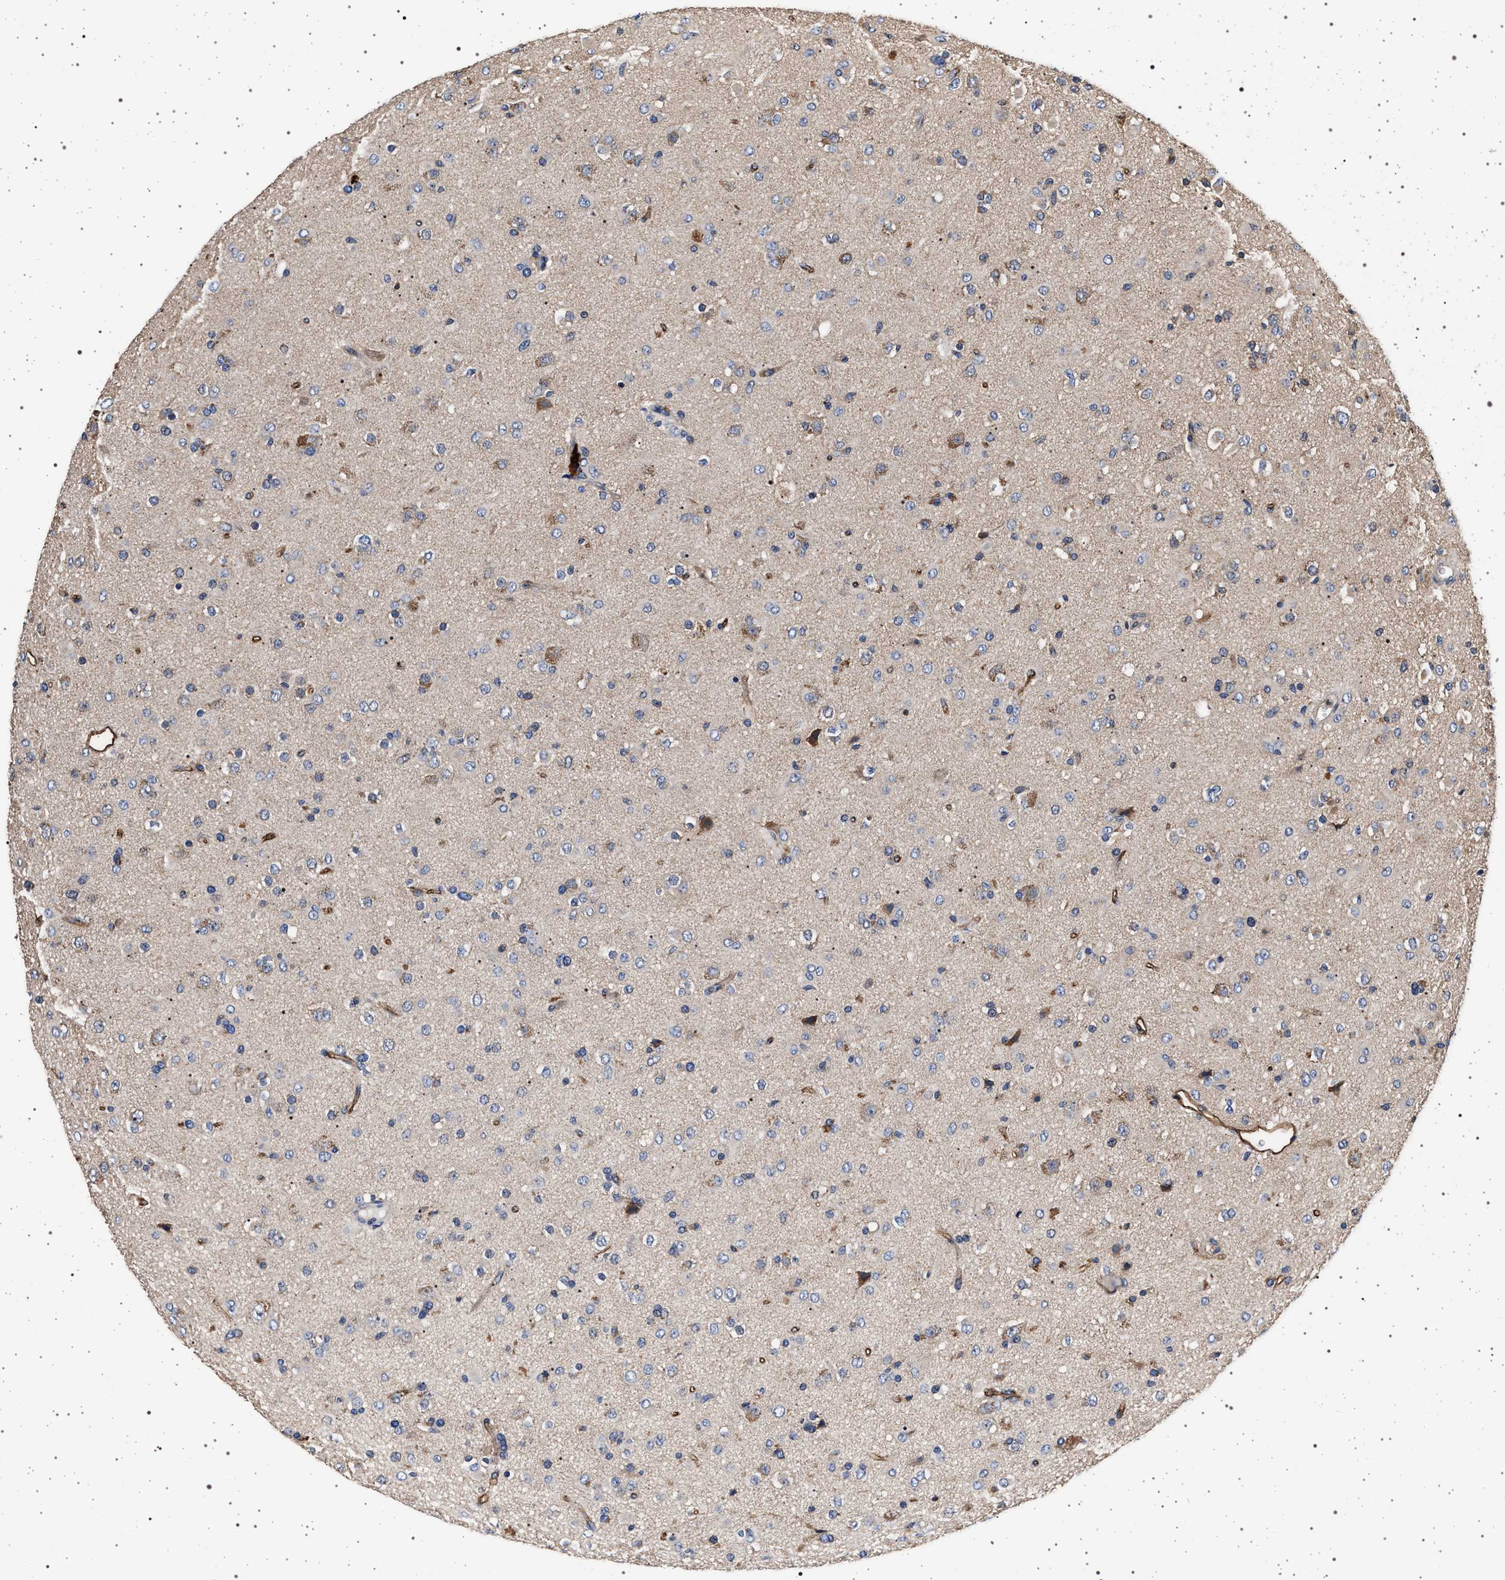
{"staining": {"intensity": "weak", "quantity": "<25%", "location": "cytoplasmic/membranous"}, "tissue": "glioma", "cell_type": "Tumor cells", "image_type": "cancer", "snomed": [{"axis": "morphology", "description": "Glioma, malignant, Low grade"}, {"axis": "topography", "description": "Brain"}], "caption": "The micrograph reveals no staining of tumor cells in glioma.", "gene": "MAP3K2", "patient": {"sex": "male", "age": 65}}